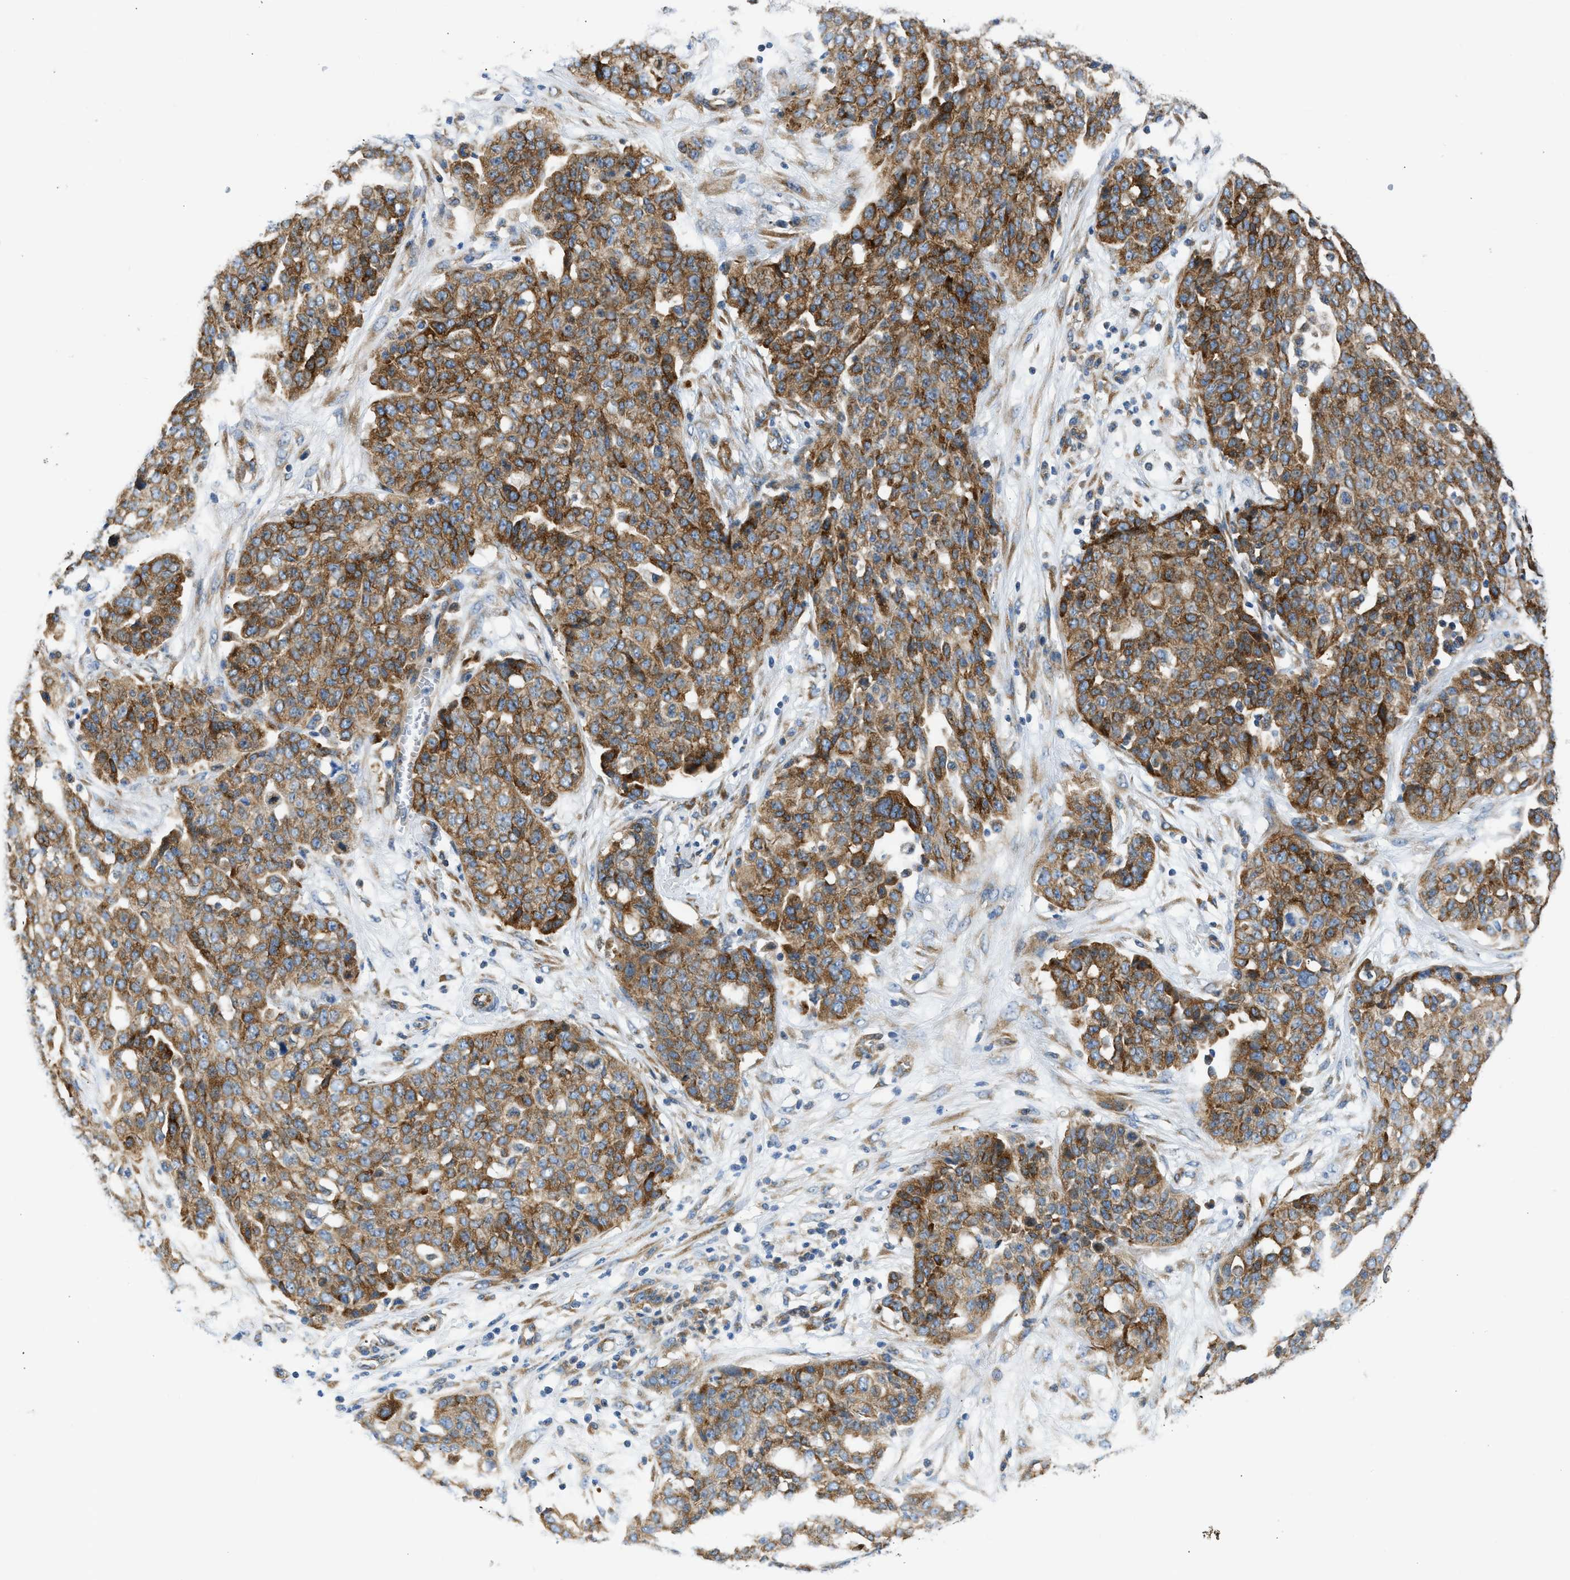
{"staining": {"intensity": "moderate", "quantity": ">75%", "location": "cytoplasmic/membranous"}, "tissue": "ovarian cancer", "cell_type": "Tumor cells", "image_type": "cancer", "snomed": [{"axis": "morphology", "description": "Cystadenocarcinoma, serous, NOS"}, {"axis": "topography", "description": "Soft tissue"}, {"axis": "topography", "description": "Ovary"}], "caption": "Protein analysis of ovarian cancer (serous cystadenocarcinoma) tissue shows moderate cytoplasmic/membranous staining in approximately >75% of tumor cells.", "gene": "CAMKK2", "patient": {"sex": "female", "age": 57}}